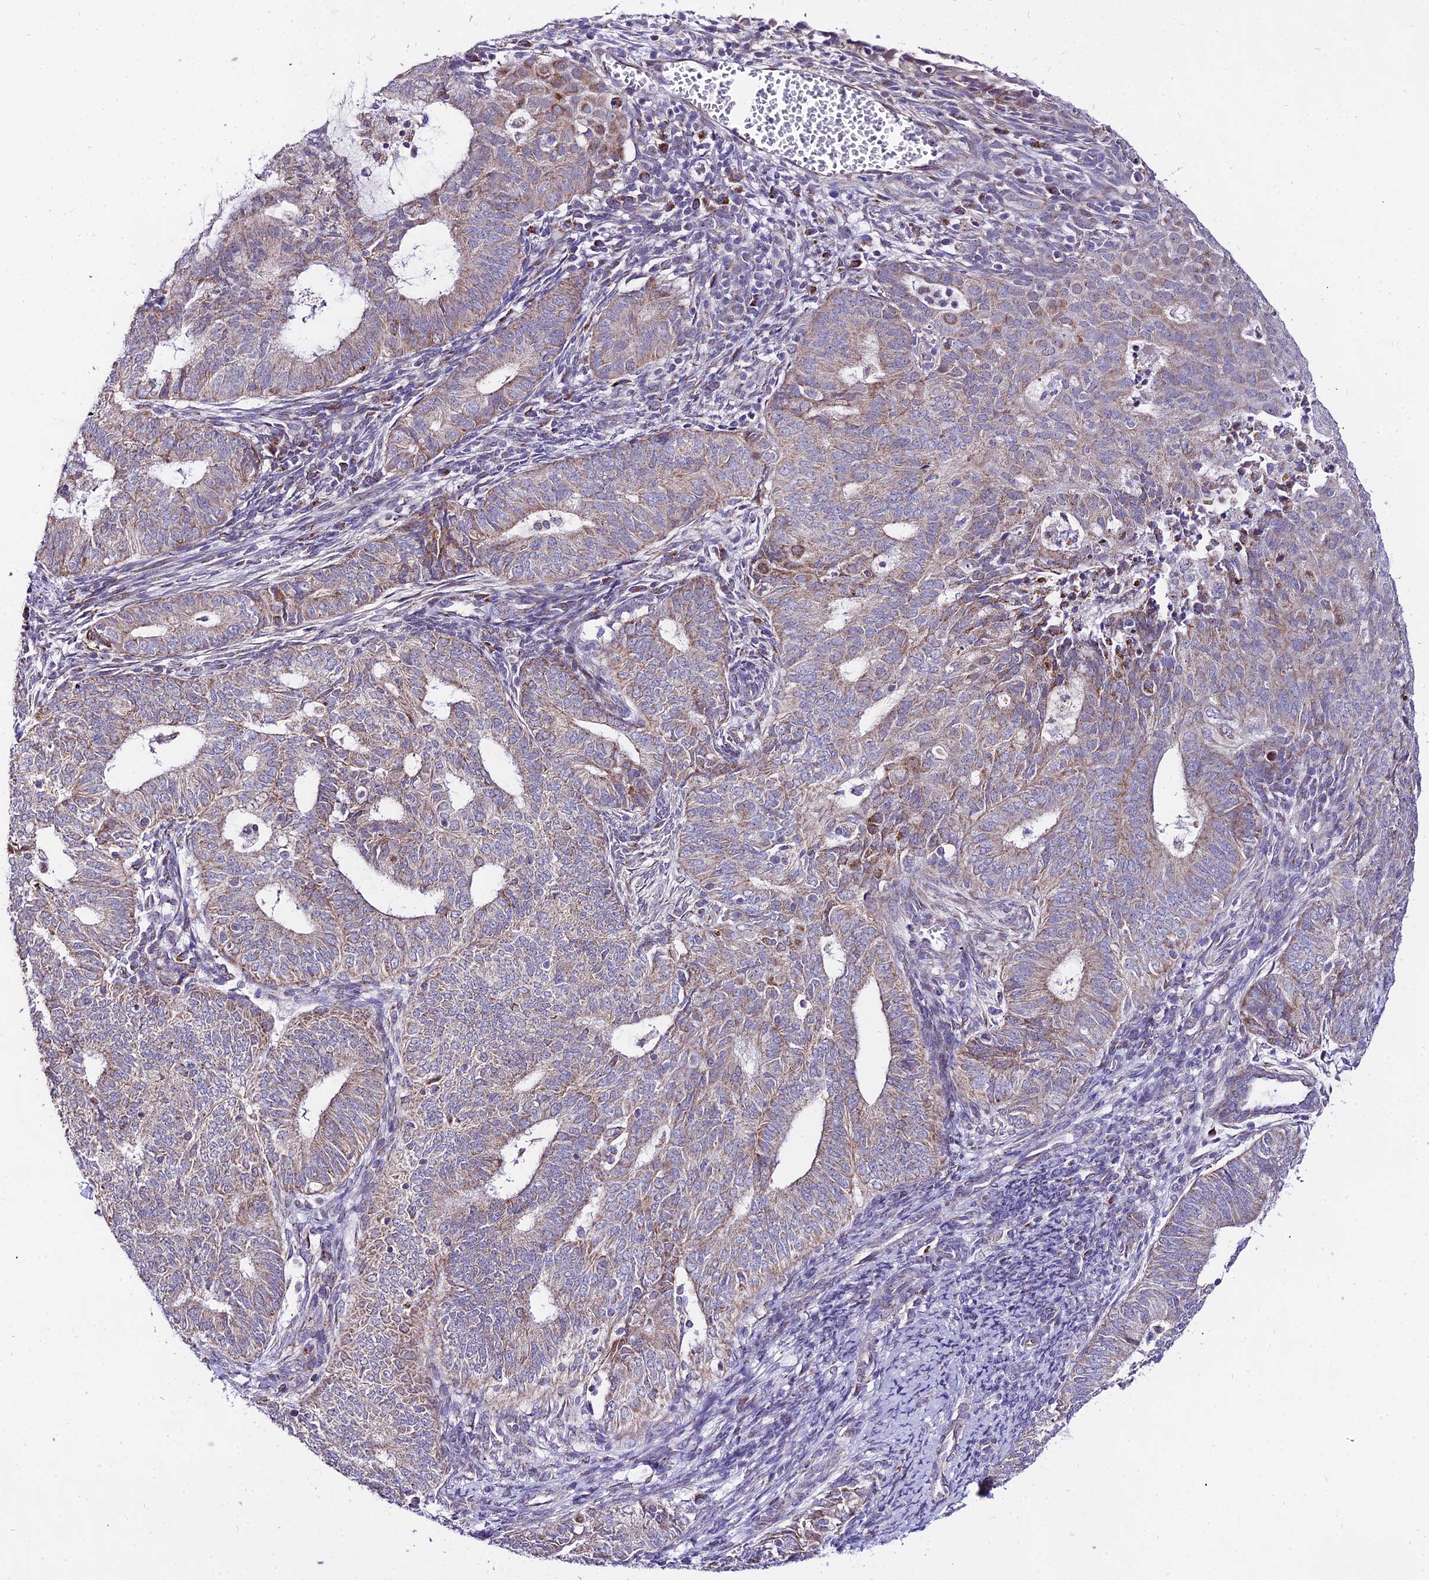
{"staining": {"intensity": "weak", "quantity": ">75%", "location": "cytoplasmic/membranous"}, "tissue": "endometrial cancer", "cell_type": "Tumor cells", "image_type": "cancer", "snomed": [{"axis": "morphology", "description": "Adenocarcinoma, NOS"}, {"axis": "topography", "description": "Endometrium"}], "caption": "Immunohistochemistry histopathology image of neoplastic tissue: endometrial cancer (adenocarcinoma) stained using immunohistochemistry (IHC) exhibits low levels of weak protein expression localized specifically in the cytoplasmic/membranous of tumor cells, appearing as a cytoplasmic/membranous brown color.", "gene": "ATP5PB", "patient": {"sex": "female", "age": 62}}